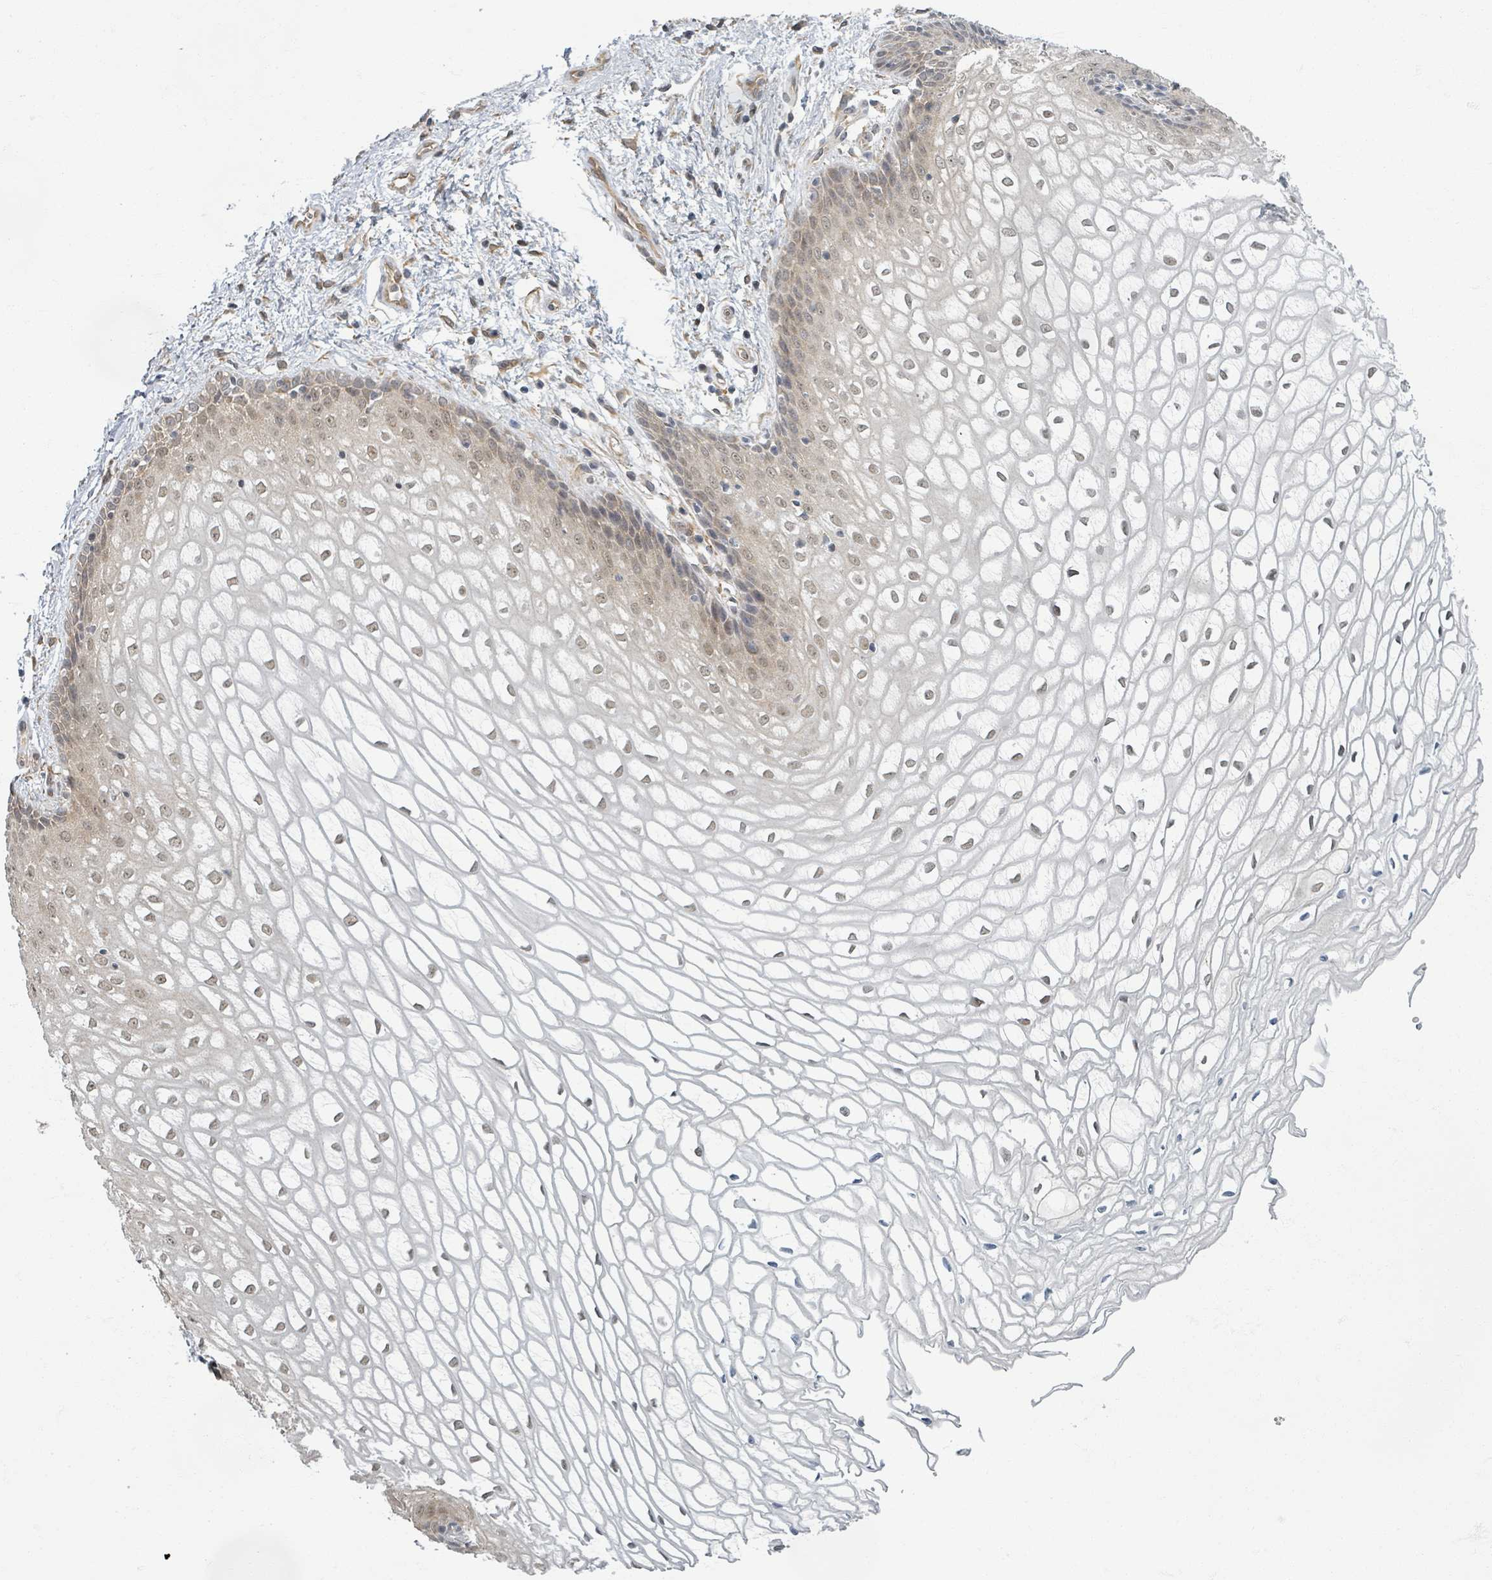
{"staining": {"intensity": "moderate", "quantity": "25%-75%", "location": "cytoplasmic/membranous,nuclear"}, "tissue": "vagina", "cell_type": "Squamous epithelial cells", "image_type": "normal", "snomed": [{"axis": "morphology", "description": "Normal tissue, NOS"}, {"axis": "topography", "description": "Vagina"}], "caption": "Protein analysis of benign vagina reveals moderate cytoplasmic/membranous,nuclear expression in approximately 25%-75% of squamous epithelial cells. The staining was performed using DAB (3,3'-diaminobenzidine), with brown indicating positive protein expression. Nuclei are stained blue with hematoxylin.", "gene": "INTS15", "patient": {"sex": "female", "age": 34}}